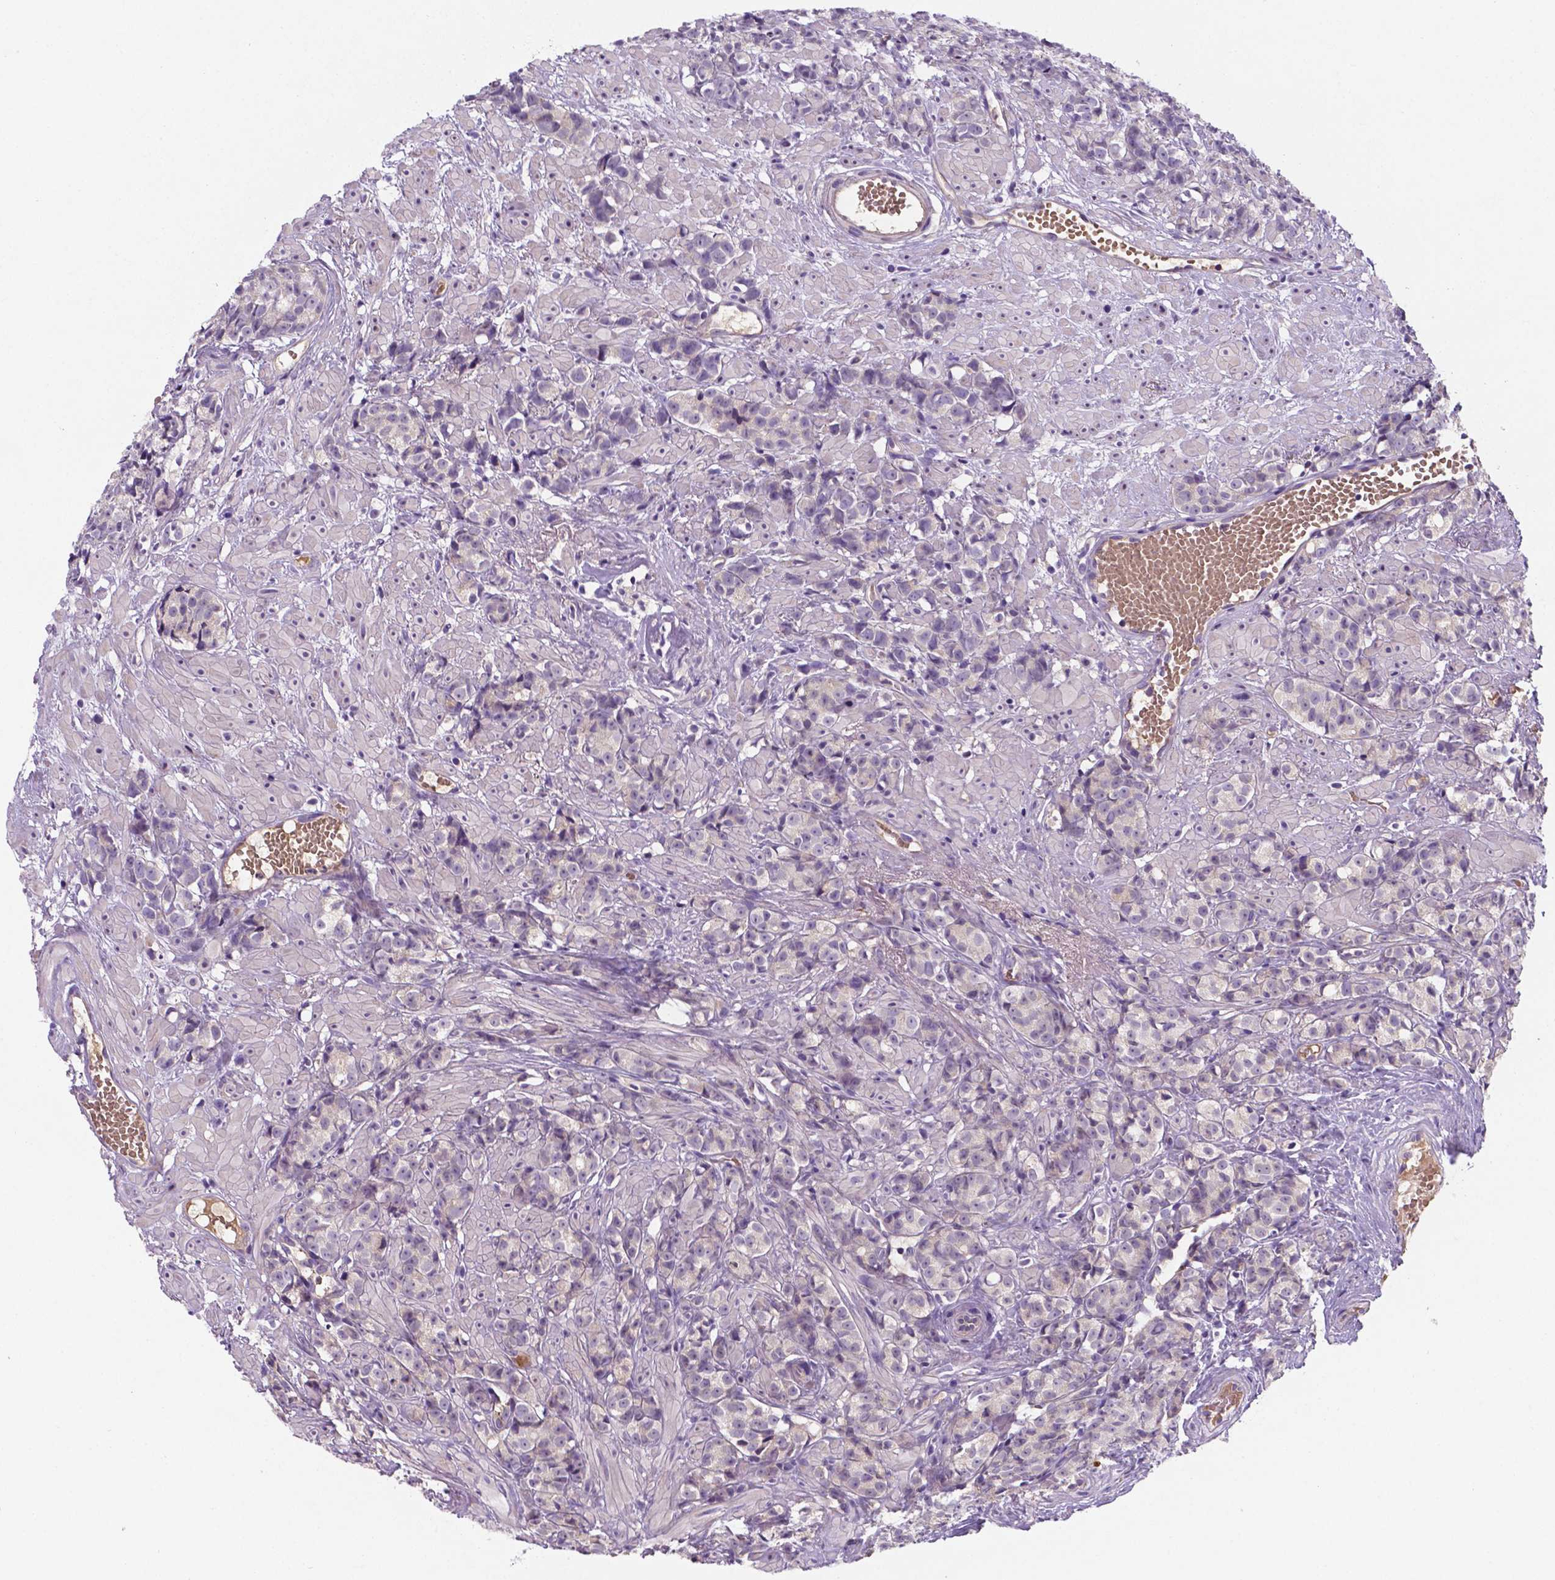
{"staining": {"intensity": "negative", "quantity": "none", "location": "none"}, "tissue": "prostate cancer", "cell_type": "Tumor cells", "image_type": "cancer", "snomed": [{"axis": "morphology", "description": "Adenocarcinoma, High grade"}, {"axis": "topography", "description": "Prostate"}], "caption": "Prostate cancer (high-grade adenocarcinoma) was stained to show a protein in brown. There is no significant positivity in tumor cells.", "gene": "TM4SF20", "patient": {"sex": "male", "age": 81}}